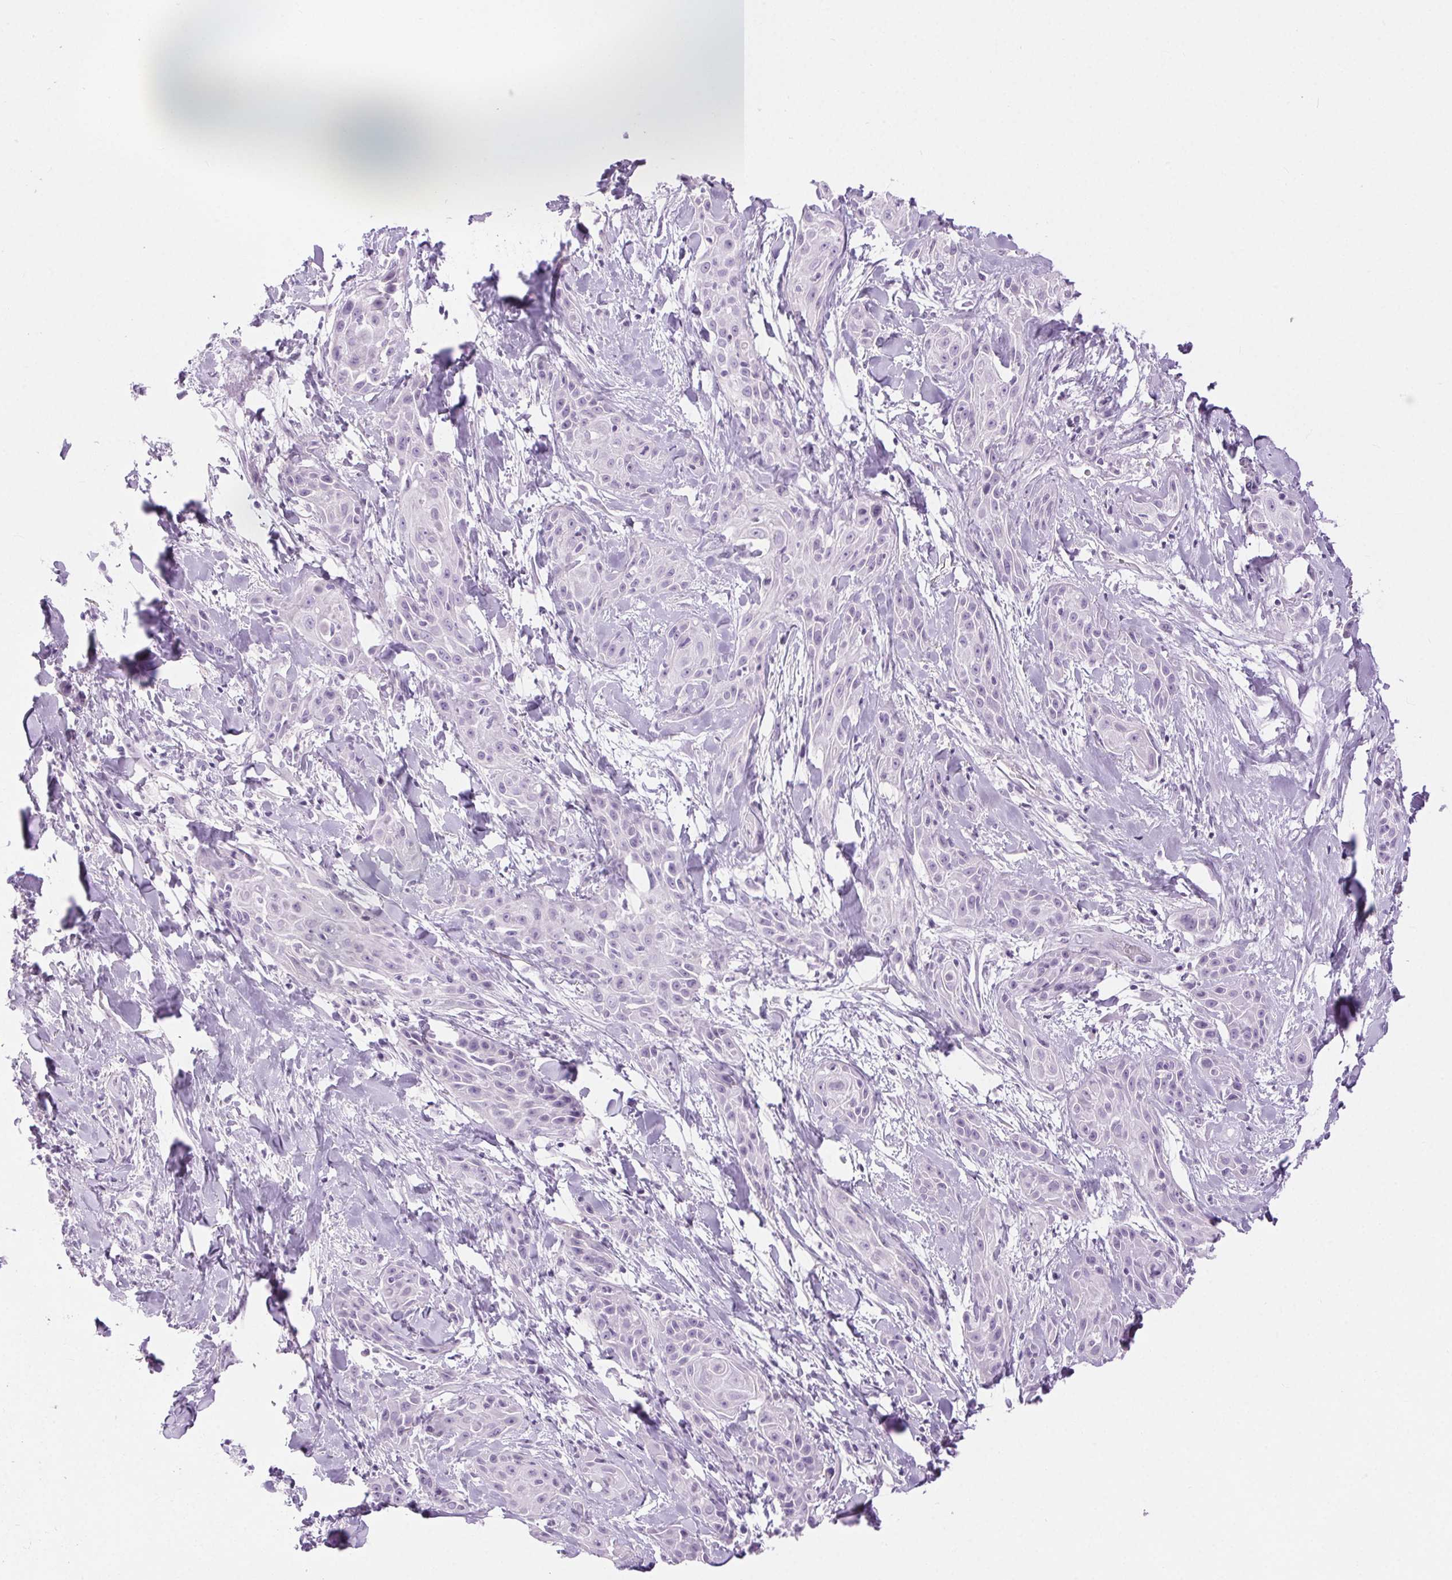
{"staining": {"intensity": "negative", "quantity": "none", "location": "none"}, "tissue": "skin cancer", "cell_type": "Tumor cells", "image_type": "cancer", "snomed": [{"axis": "morphology", "description": "Squamous cell carcinoma, NOS"}, {"axis": "topography", "description": "Skin"}, {"axis": "topography", "description": "Anal"}], "caption": "Photomicrograph shows no significant protein staining in tumor cells of skin cancer.", "gene": "BEND2", "patient": {"sex": "male", "age": 64}}